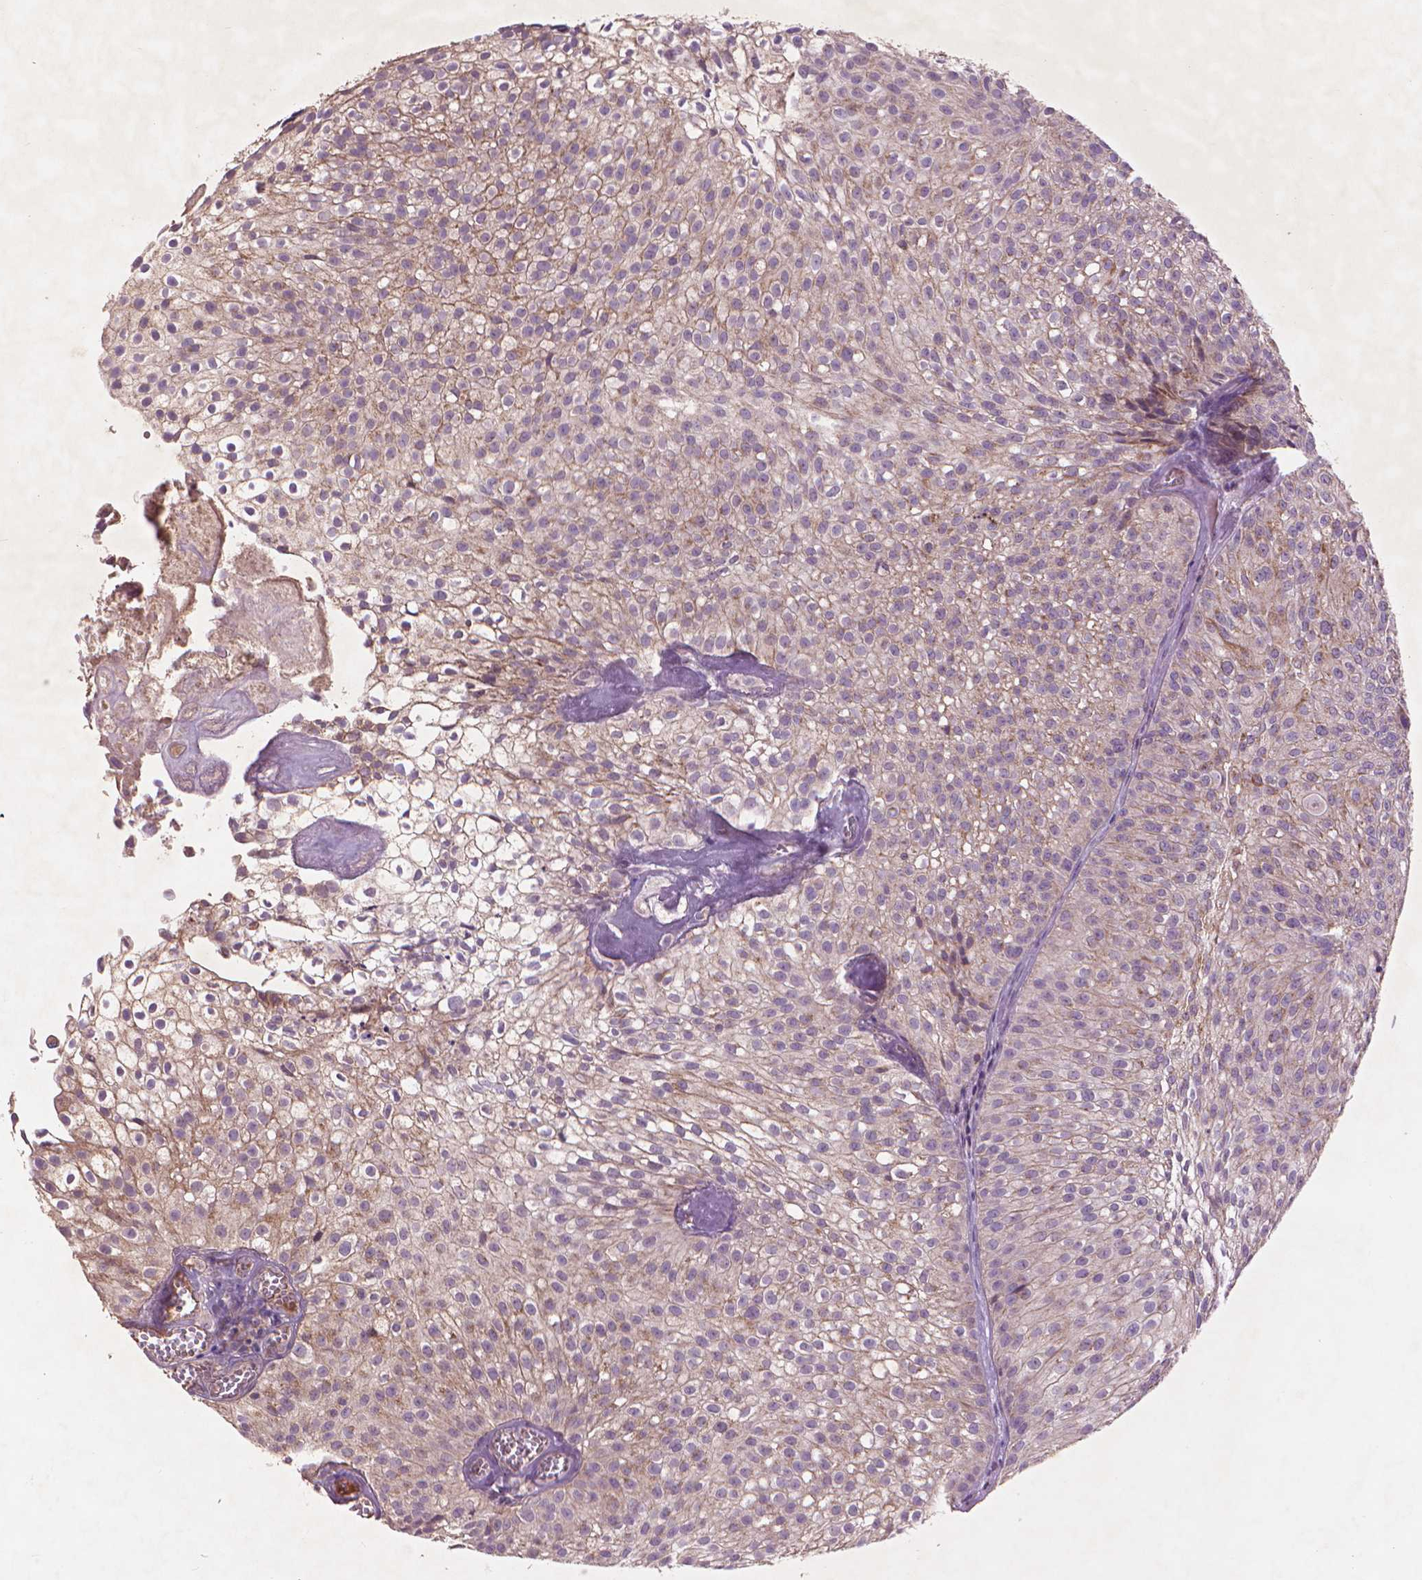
{"staining": {"intensity": "weak", "quantity": "25%-75%", "location": "cytoplasmic/membranous"}, "tissue": "urothelial cancer", "cell_type": "Tumor cells", "image_type": "cancer", "snomed": [{"axis": "morphology", "description": "Urothelial carcinoma, Low grade"}, {"axis": "topography", "description": "Urinary bladder"}], "caption": "A high-resolution photomicrograph shows IHC staining of low-grade urothelial carcinoma, which displays weak cytoplasmic/membranous positivity in approximately 25%-75% of tumor cells. The staining was performed using DAB to visualize the protein expression in brown, while the nuclei were stained in blue with hematoxylin (Magnification: 20x).", "gene": "NLRX1", "patient": {"sex": "male", "age": 70}}